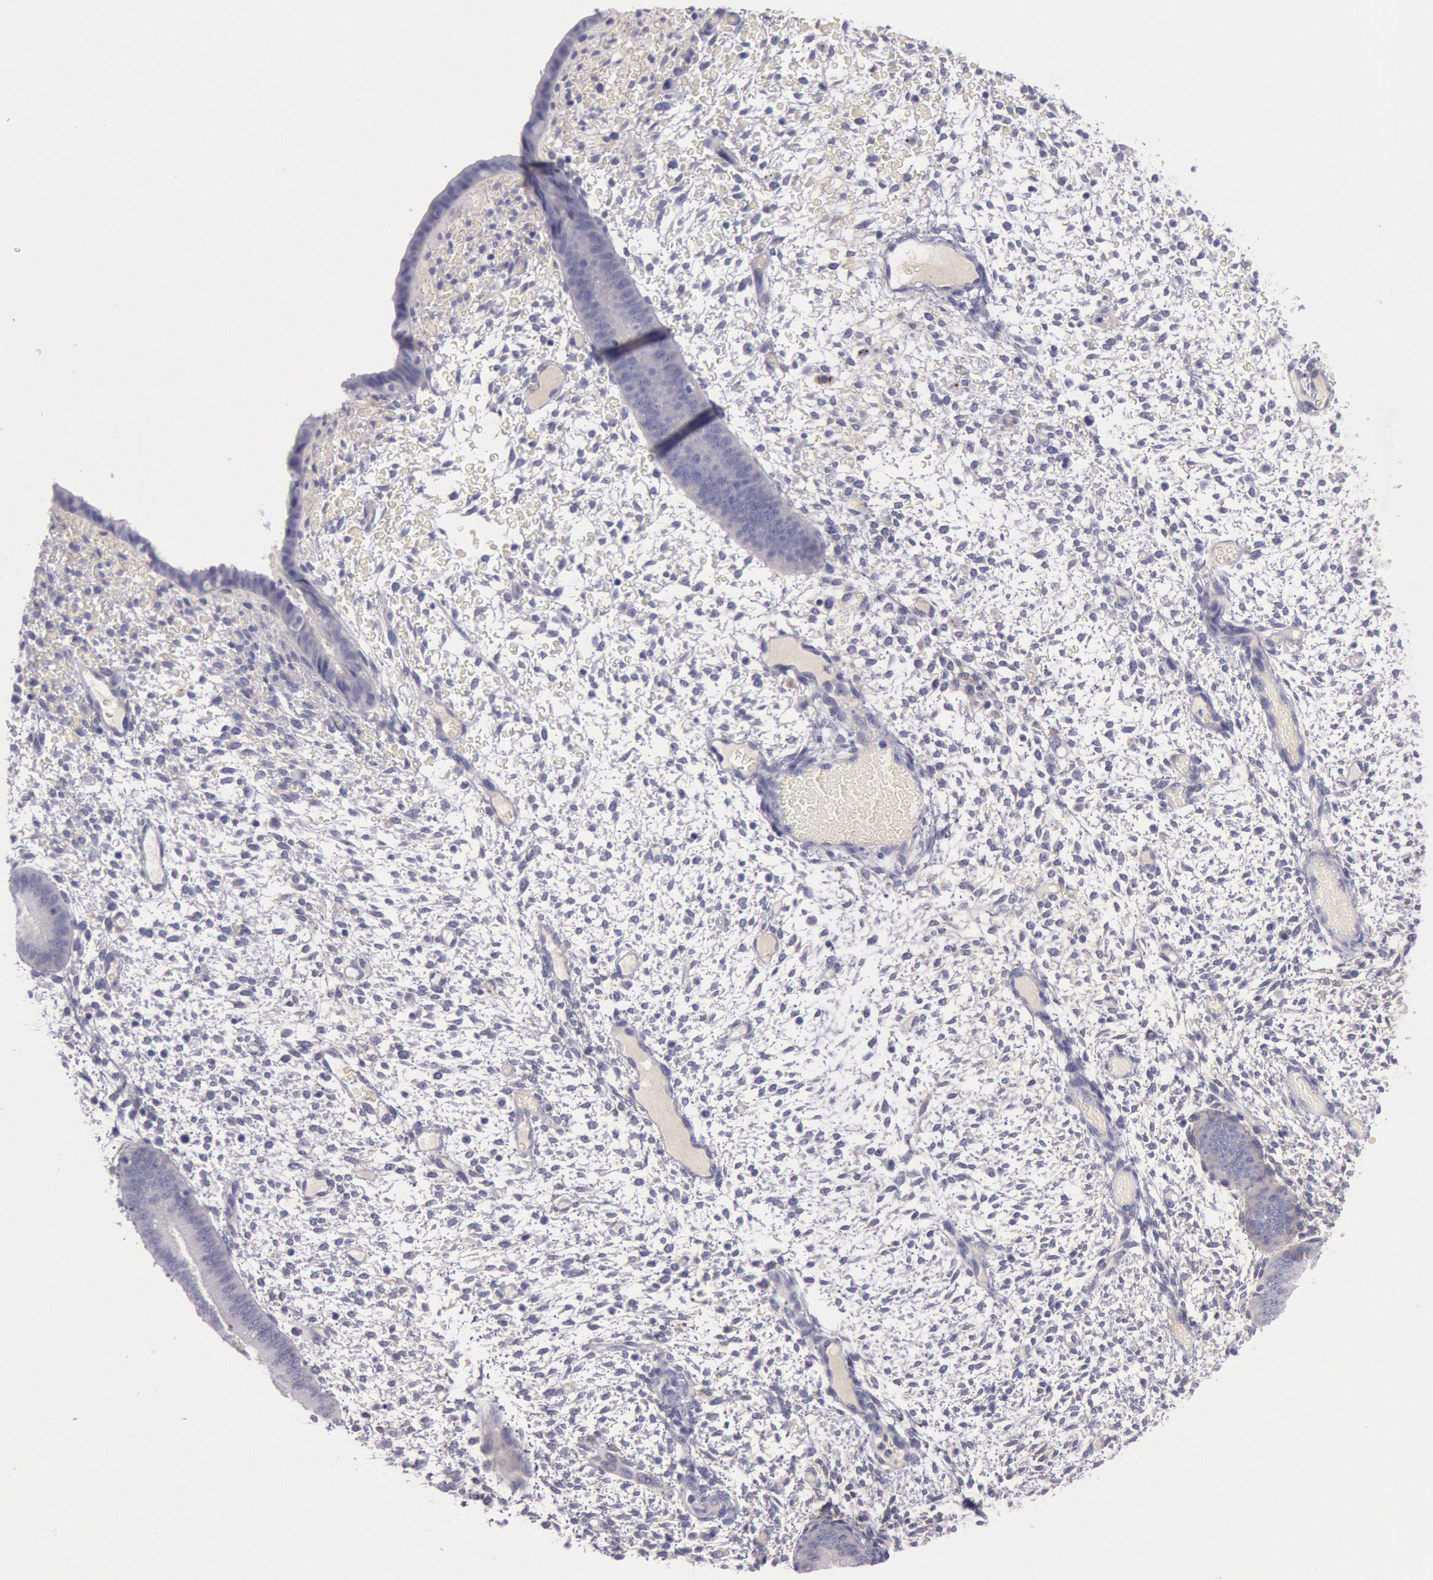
{"staining": {"intensity": "negative", "quantity": "none", "location": "none"}, "tissue": "endometrium", "cell_type": "Cells in endometrial stroma", "image_type": "normal", "snomed": [{"axis": "morphology", "description": "Normal tissue, NOS"}, {"axis": "topography", "description": "Endometrium"}], "caption": "IHC micrograph of normal endometrium stained for a protein (brown), which demonstrates no positivity in cells in endometrial stroma.", "gene": "EGFR", "patient": {"sex": "female", "age": 42}}